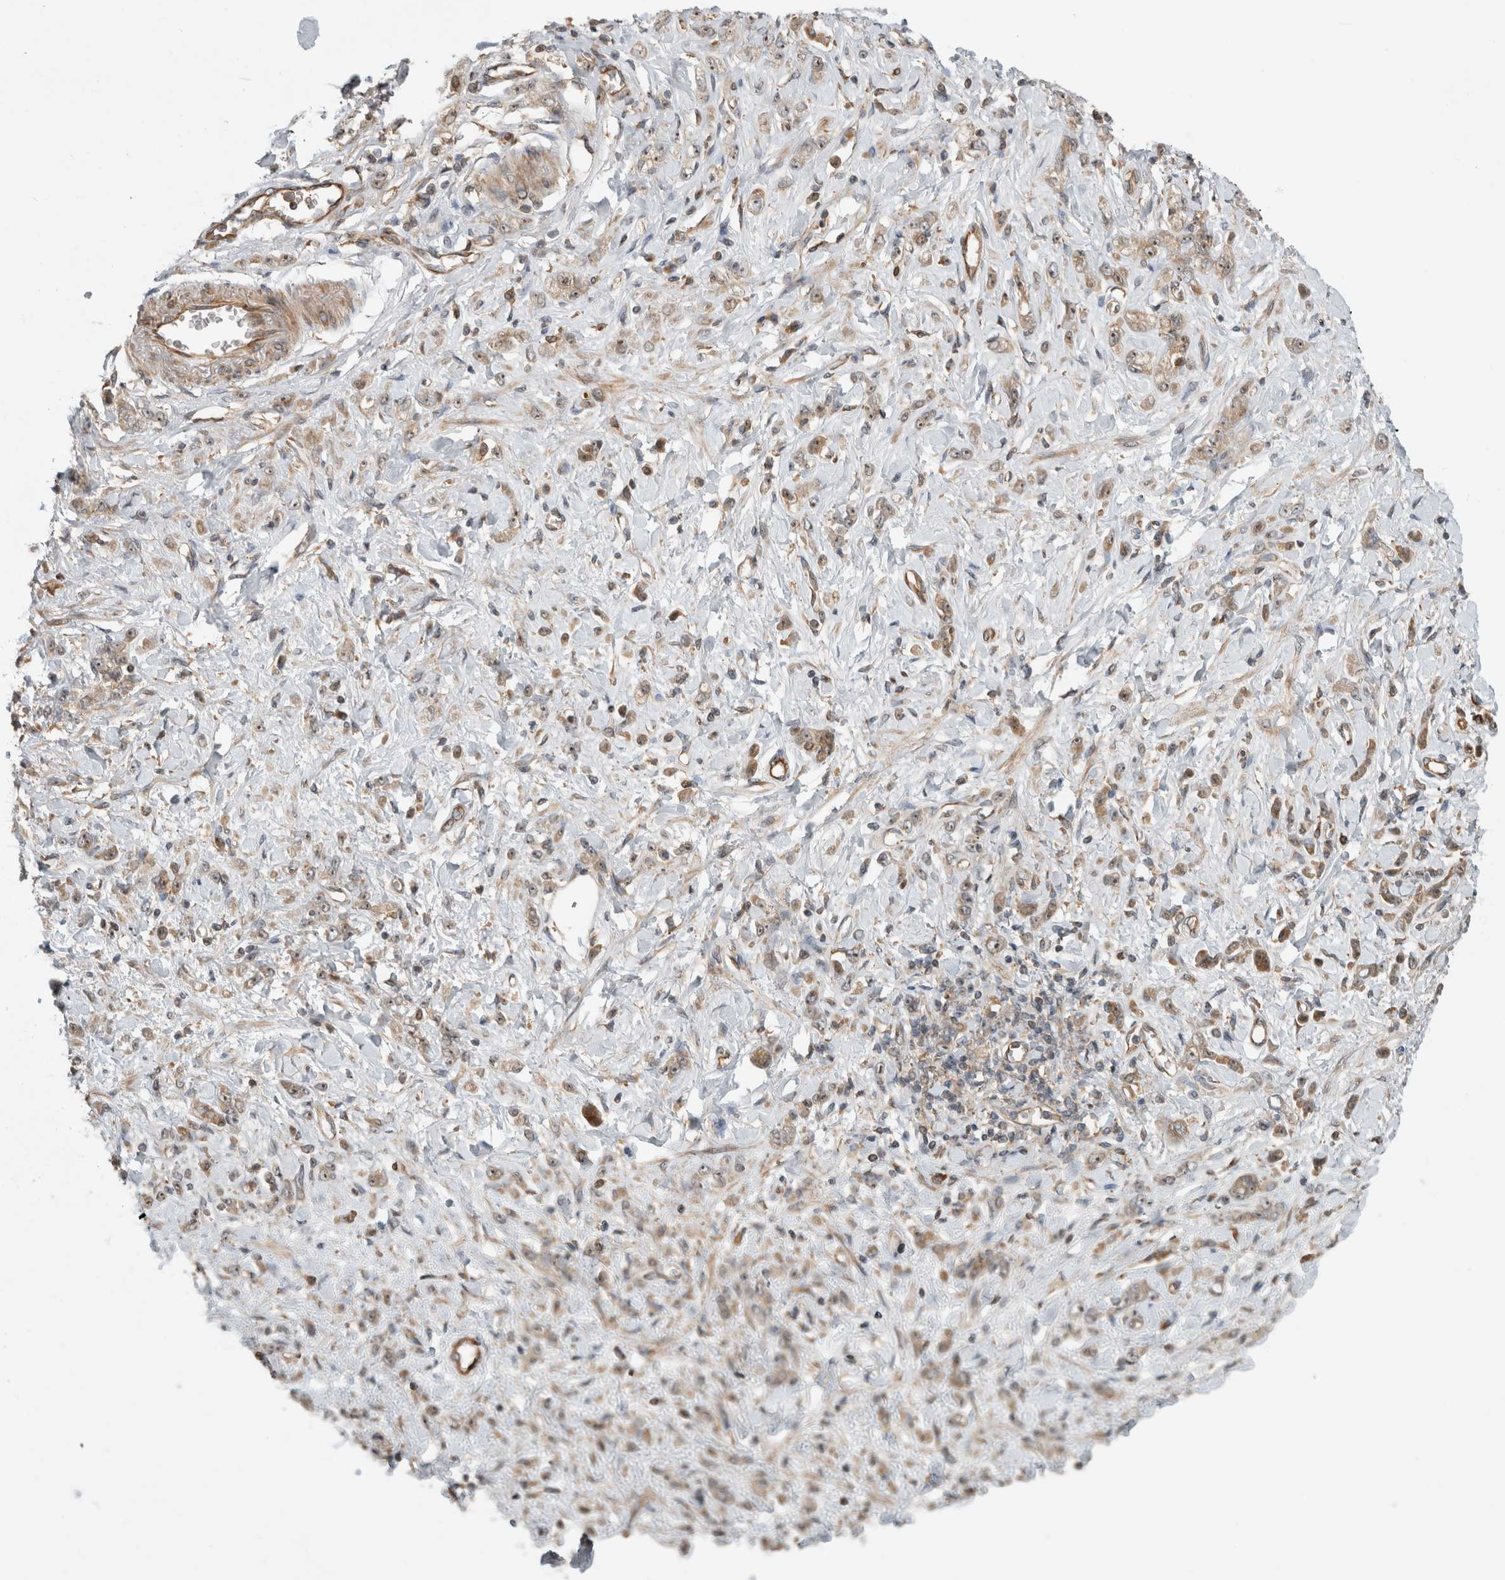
{"staining": {"intensity": "weak", "quantity": ">75%", "location": "cytoplasmic/membranous,nuclear"}, "tissue": "stomach cancer", "cell_type": "Tumor cells", "image_type": "cancer", "snomed": [{"axis": "morphology", "description": "Normal tissue, NOS"}, {"axis": "morphology", "description": "Adenocarcinoma, NOS"}, {"axis": "topography", "description": "Stomach"}], "caption": "Adenocarcinoma (stomach) stained with DAB (3,3'-diaminobenzidine) immunohistochemistry demonstrates low levels of weak cytoplasmic/membranous and nuclear expression in about >75% of tumor cells. (Brightfield microscopy of DAB IHC at high magnification).", "gene": "WASF2", "patient": {"sex": "male", "age": 82}}